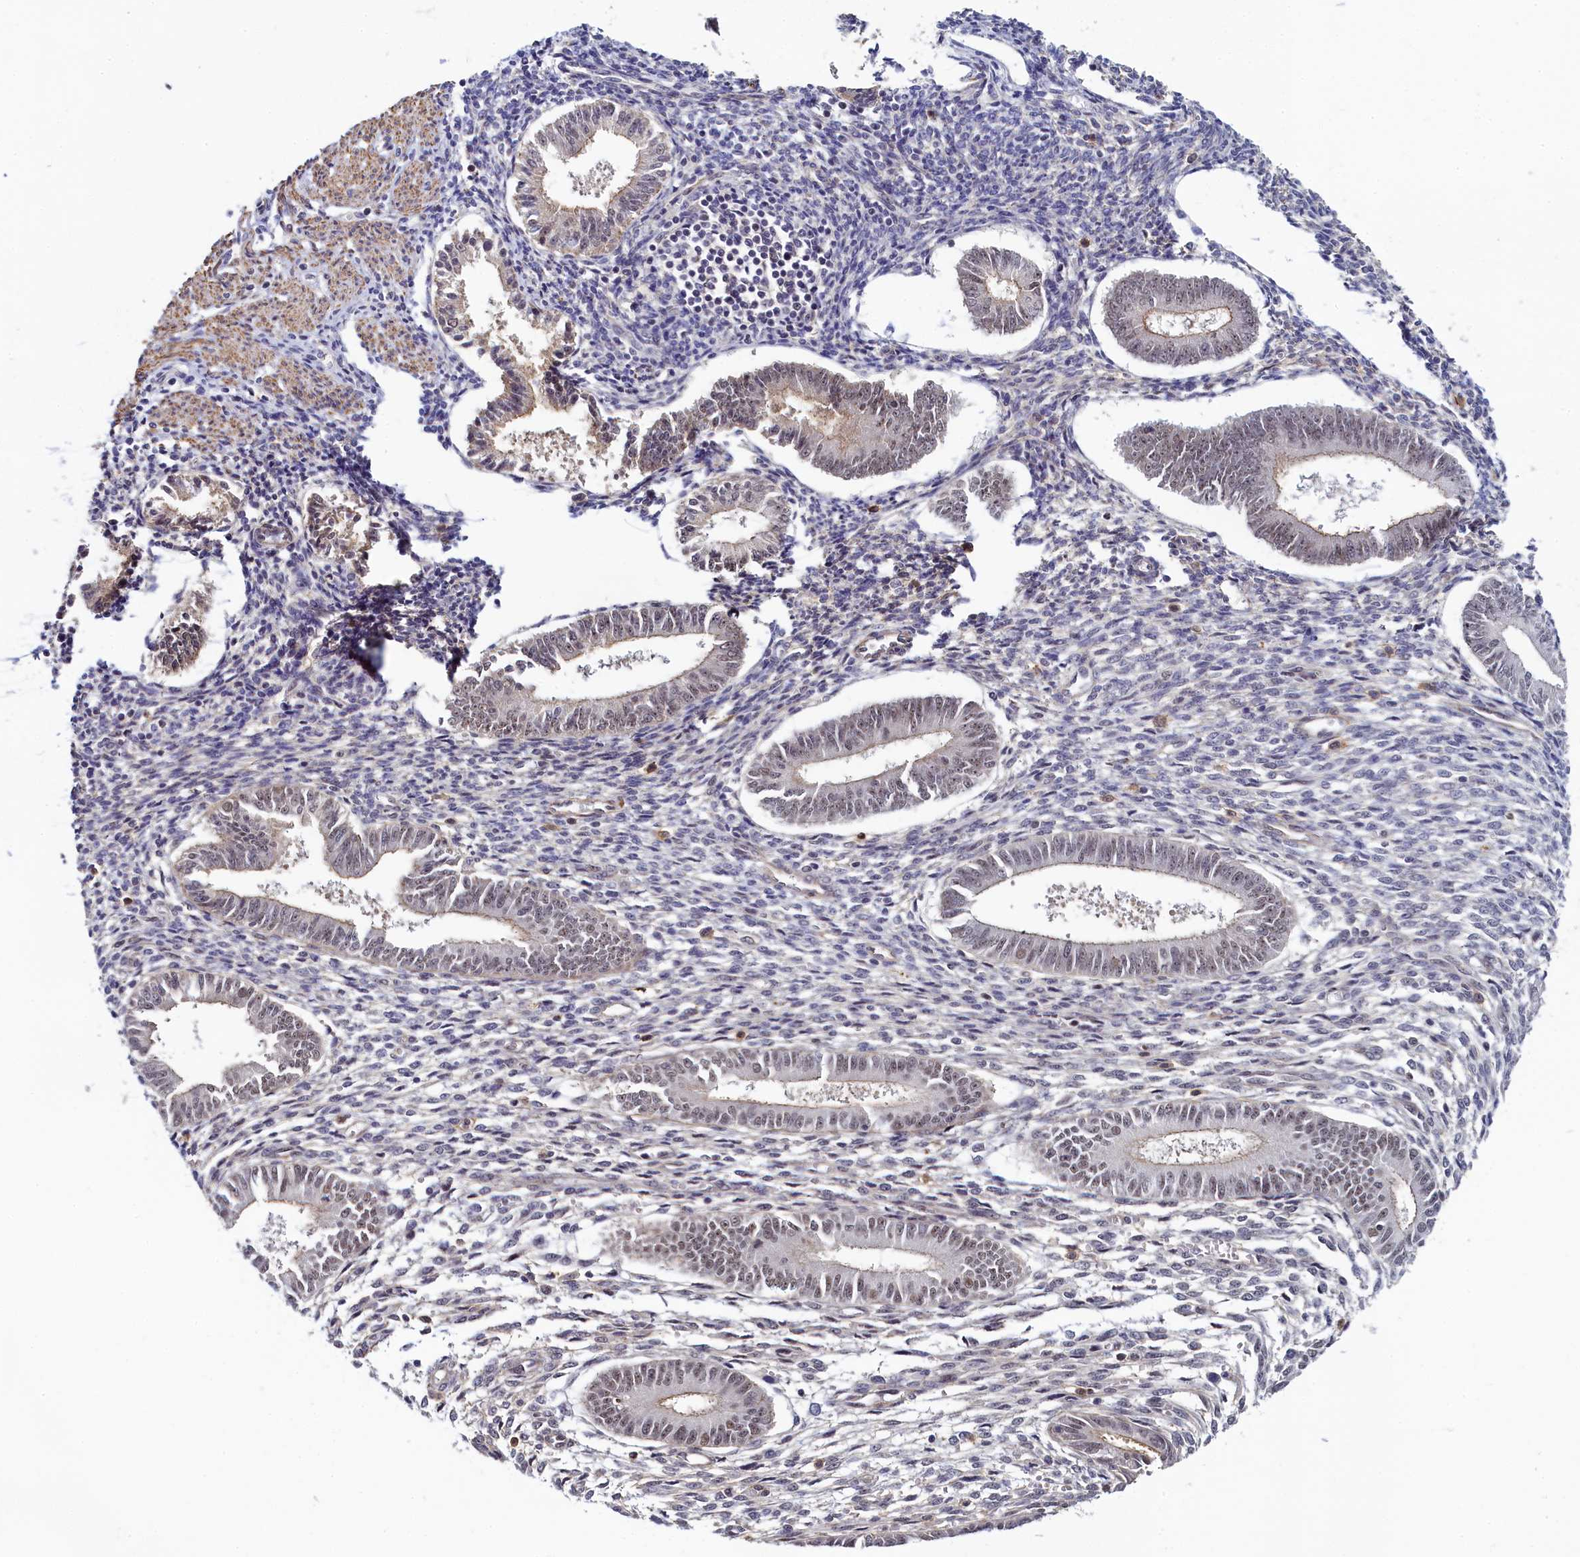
{"staining": {"intensity": "negative", "quantity": "none", "location": "none"}, "tissue": "endometrium", "cell_type": "Cells in endometrial stroma", "image_type": "normal", "snomed": [{"axis": "morphology", "description": "Normal tissue, NOS"}, {"axis": "topography", "description": "Uterus"}, {"axis": "topography", "description": "Endometrium"}], "caption": "Normal endometrium was stained to show a protein in brown. There is no significant staining in cells in endometrial stroma. The staining was performed using DAB (3,3'-diaminobenzidine) to visualize the protein expression in brown, while the nuclei were stained in blue with hematoxylin (Magnification: 20x).", "gene": "INTS14", "patient": {"sex": "female", "age": 48}}